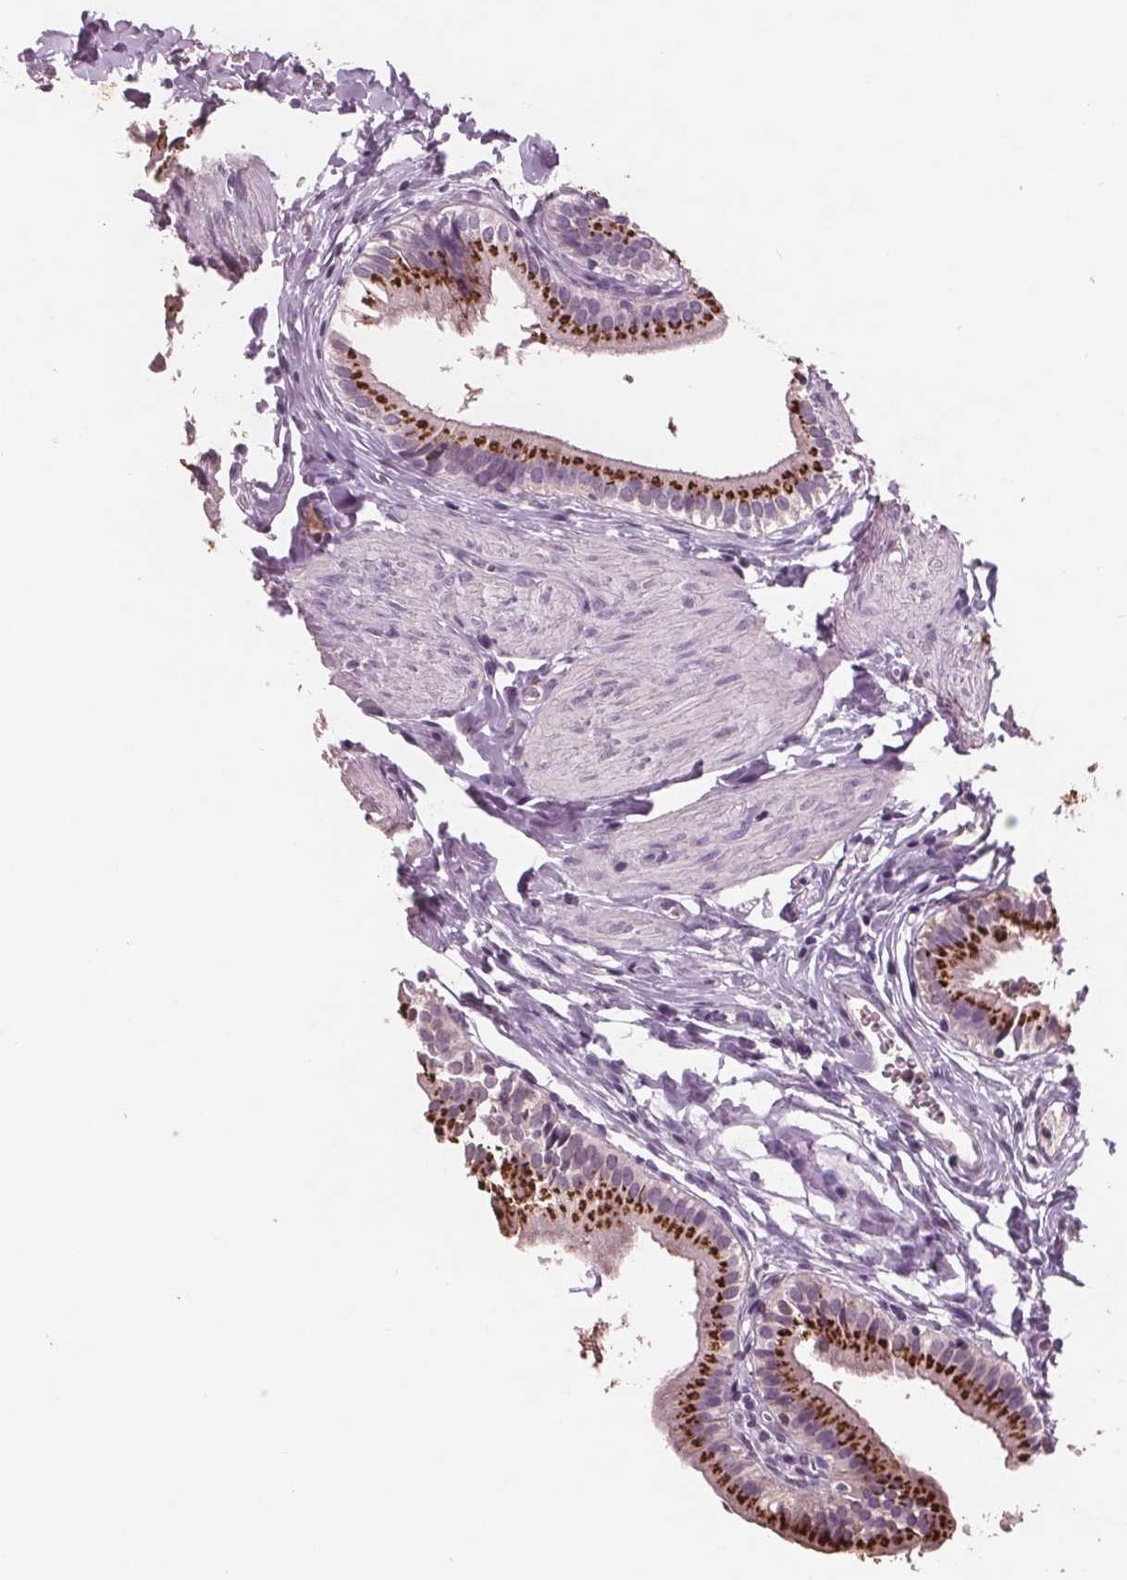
{"staining": {"intensity": "strong", "quantity": "<25%", "location": "cytoplasmic/membranous"}, "tissue": "gallbladder", "cell_type": "Glandular cells", "image_type": "normal", "snomed": [{"axis": "morphology", "description": "Normal tissue, NOS"}, {"axis": "topography", "description": "Gallbladder"}], "caption": "Gallbladder was stained to show a protein in brown. There is medium levels of strong cytoplasmic/membranous staining in about <25% of glandular cells. The staining was performed using DAB (3,3'-diaminobenzidine) to visualize the protein expression in brown, while the nuclei were stained in blue with hematoxylin (Magnification: 20x).", "gene": "PTPN14", "patient": {"sex": "female", "age": 47}}